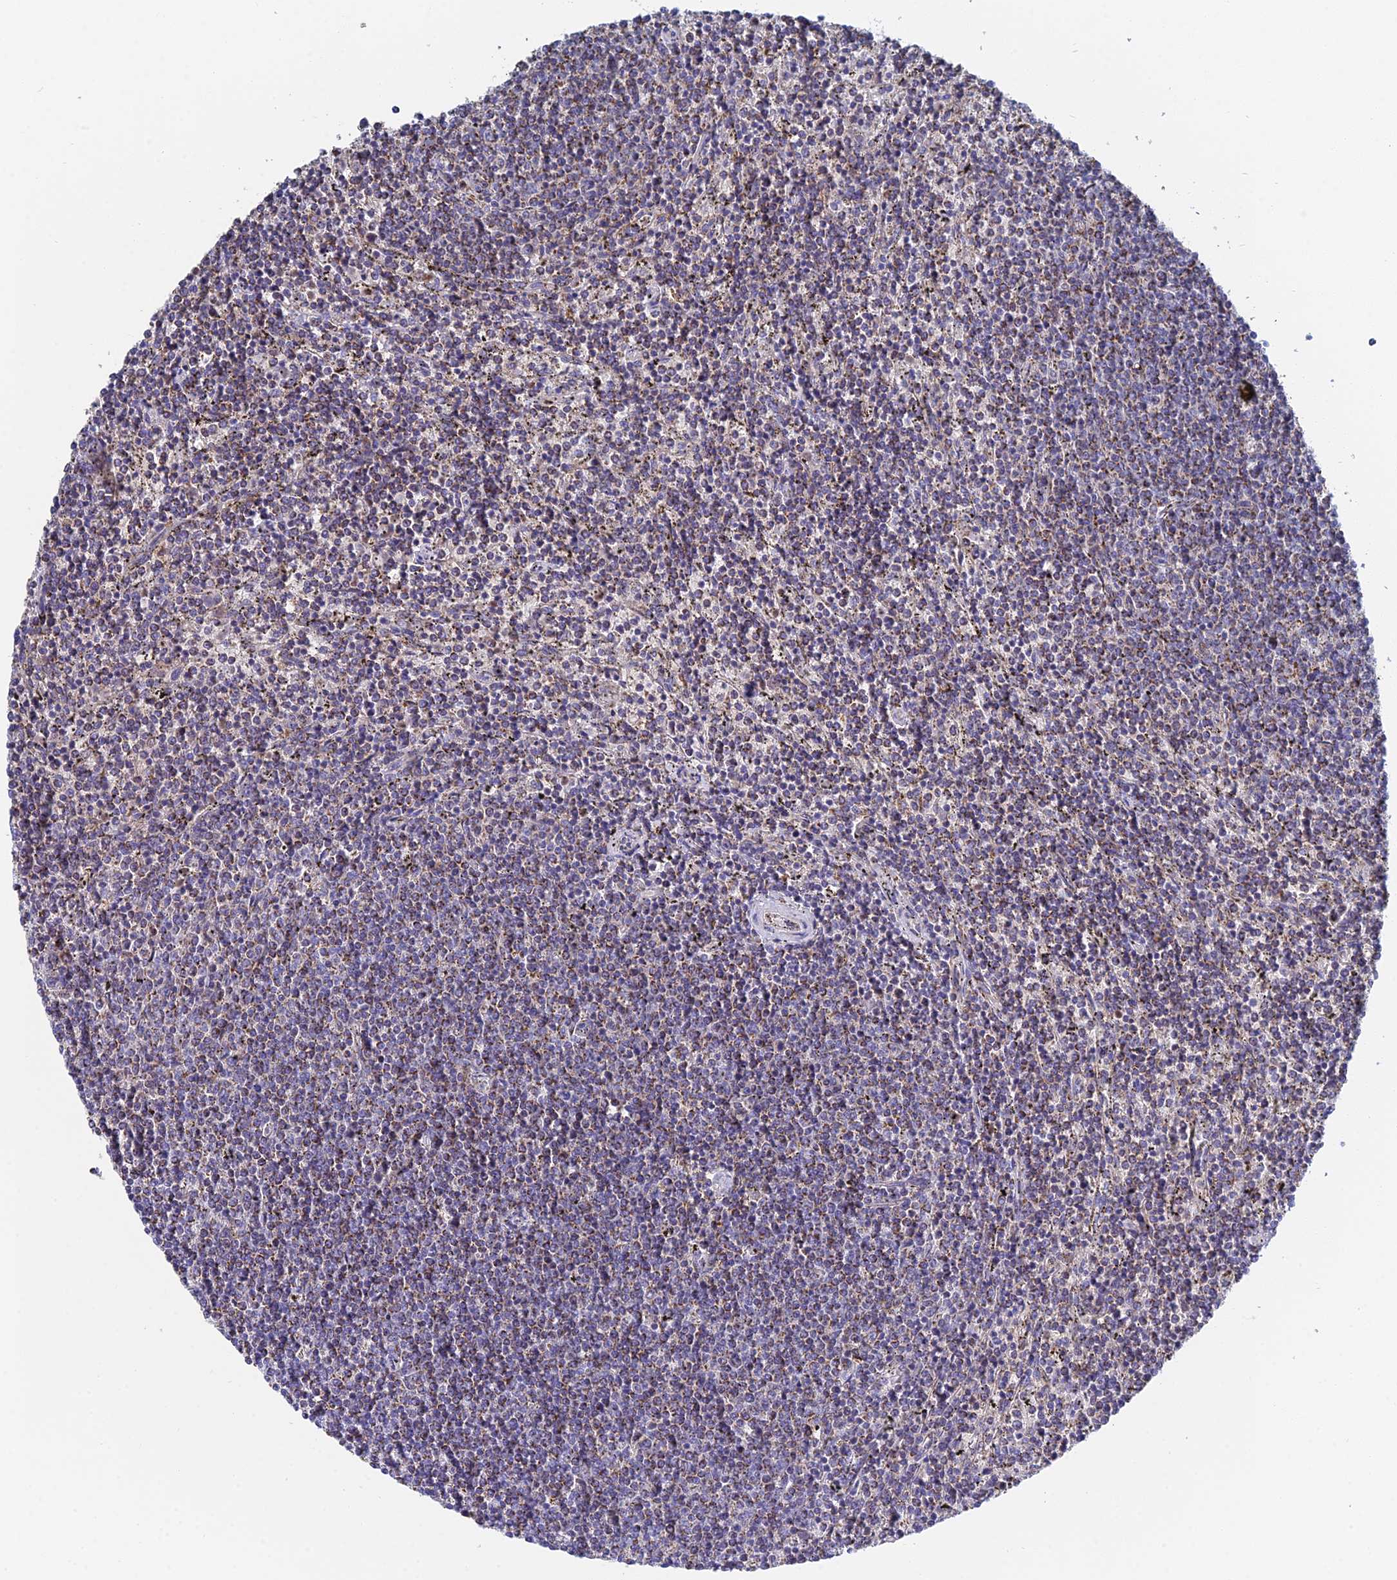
{"staining": {"intensity": "weak", "quantity": "25%-75%", "location": "cytoplasmic/membranous"}, "tissue": "lymphoma", "cell_type": "Tumor cells", "image_type": "cancer", "snomed": [{"axis": "morphology", "description": "Malignant lymphoma, non-Hodgkin's type, Low grade"}, {"axis": "topography", "description": "Spleen"}], "caption": "Malignant lymphoma, non-Hodgkin's type (low-grade) was stained to show a protein in brown. There is low levels of weak cytoplasmic/membranous staining in about 25%-75% of tumor cells.", "gene": "CRACR2B", "patient": {"sex": "female", "age": 50}}